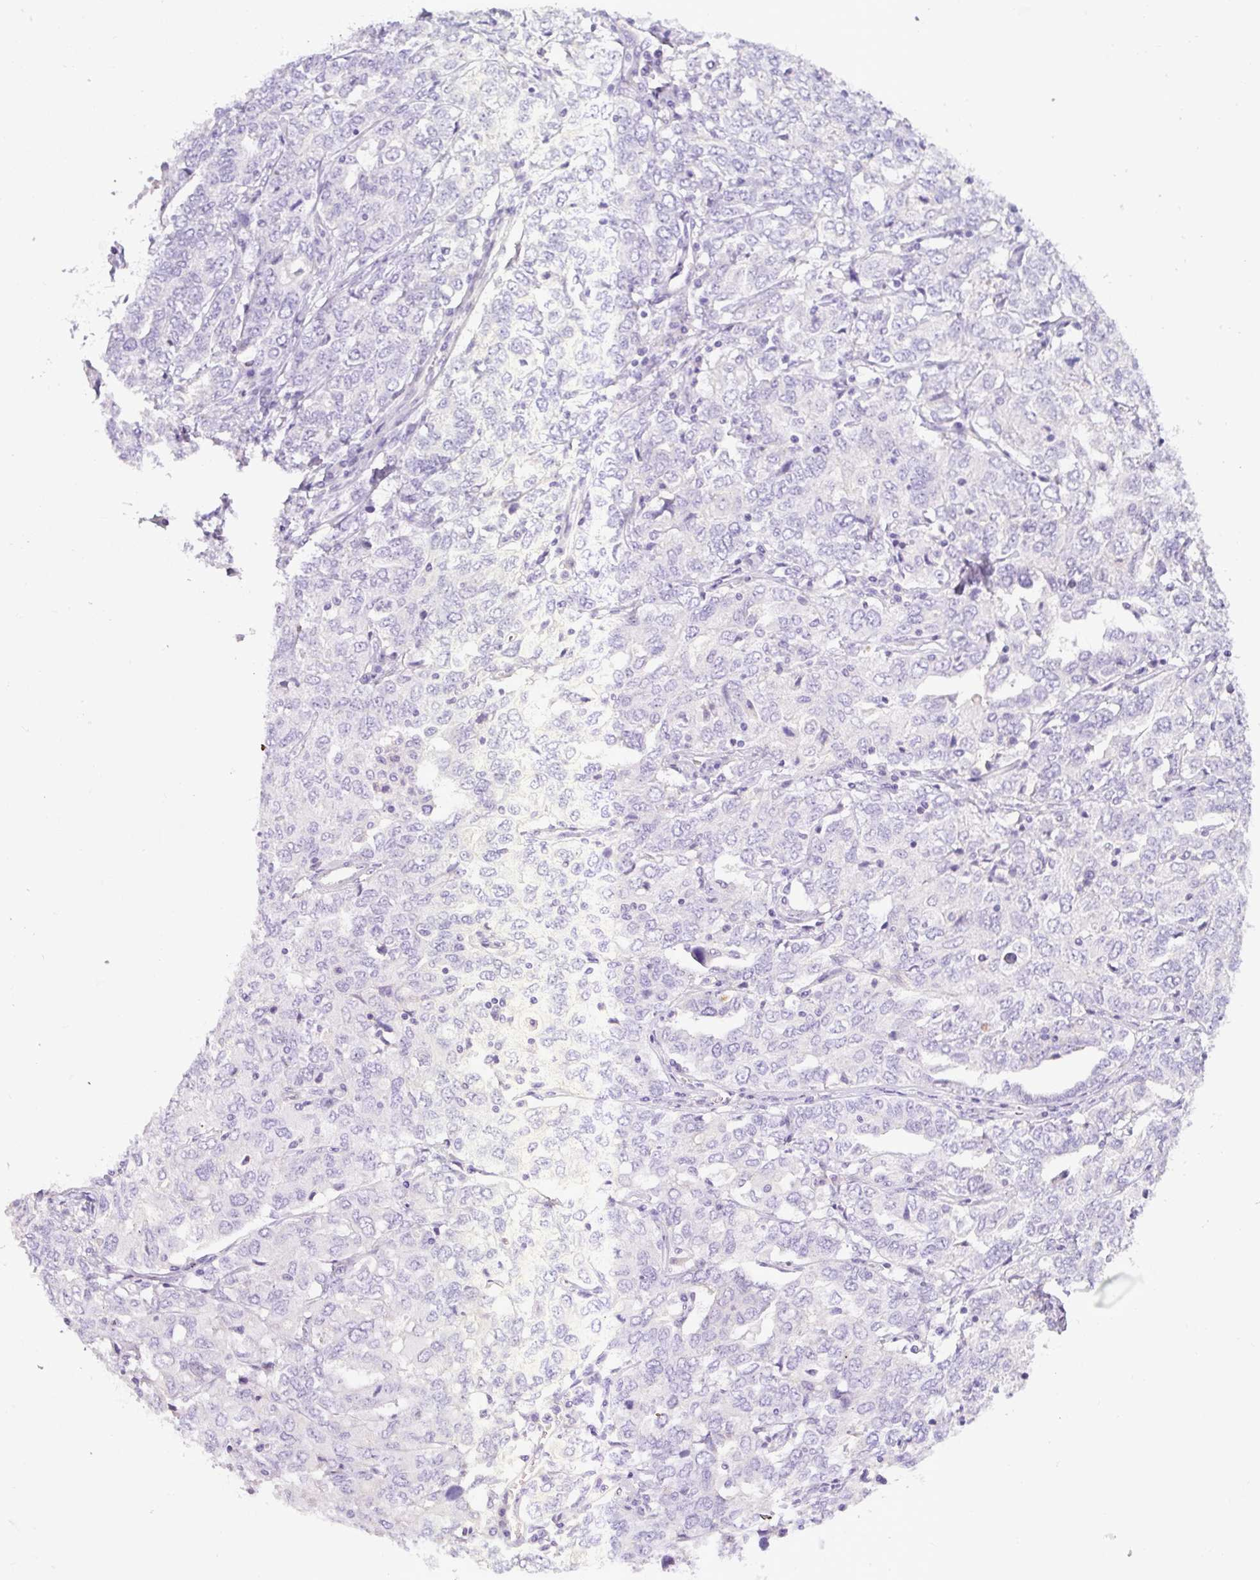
{"staining": {"intensity": "negative", "quantity": "none", "location": "none"}, "tissue": "ovarian cancer", "cell_type": "Tumor cells", "image_type": "cancer", "snomed": [{"axis": "morphology", "description": "Carcinoma, endometroid"}, {"axis": "topography", "description": "Ovary"}], "caption": "The micrograph shows no staining of tumor cells in ovarian cancer (endometroid carcinoma).", "gene": "OR14A2", "patient": {"sex": "female", "age": 62}}